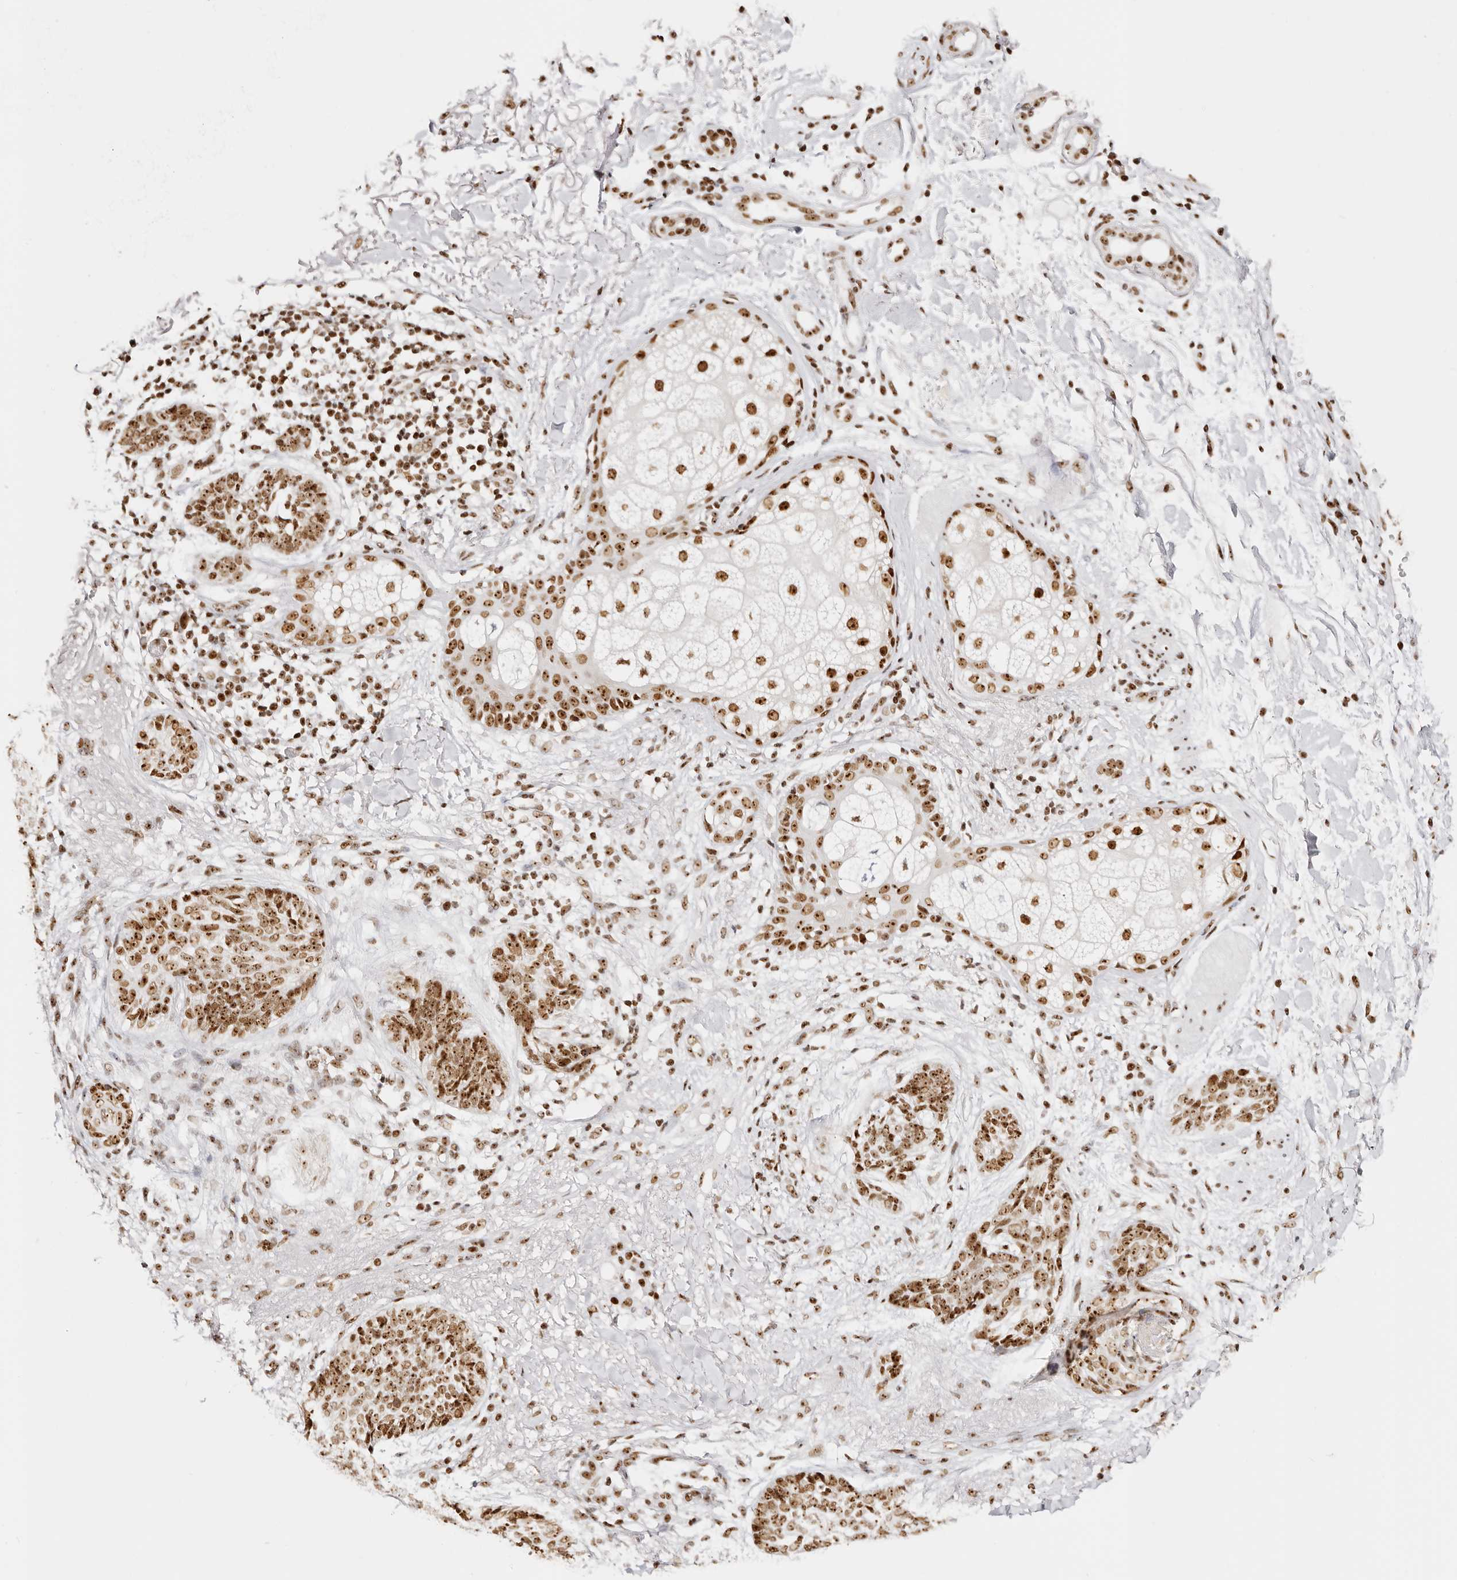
{"staining": {"intensity": "strong", "quantity": "25%-75%", "location": "nuclear"}, "tissue": "skin cancer", "cell_type": "Tumor cells", "image_type": "cancer", "snomed": [{"axis": "morphology", "description": "Basal cell carcinoma"}, {"axis": "topography", "description": "Skin"}], "caption": "A high-resolution micrograph shows IHC staining of skin cancer, which reveals strong nuclear staining in about 25%-75% of tumor cells.", "gene": "IQGAP3", "patient": {"sex": "male", "age": 85}}